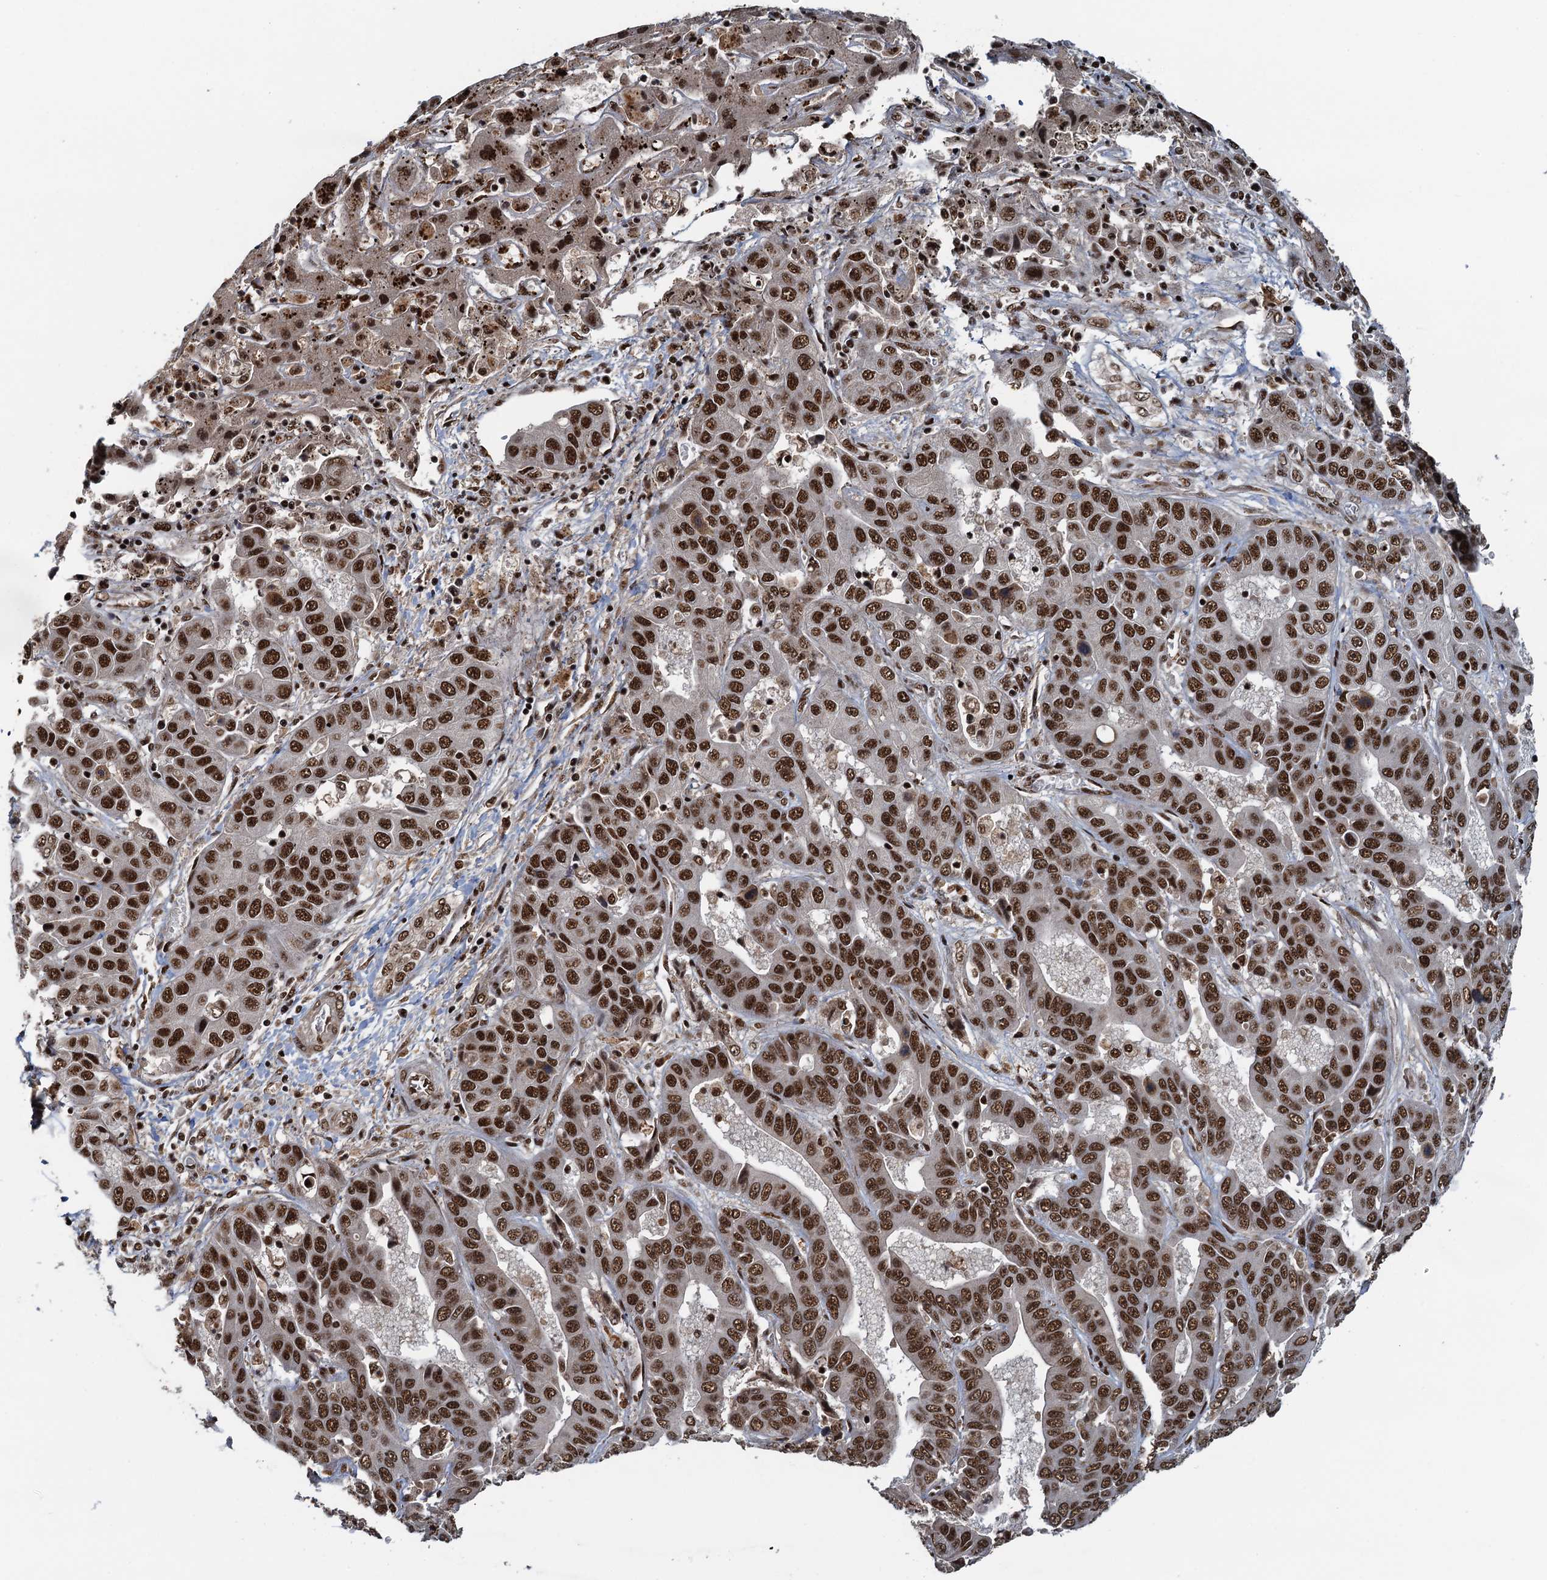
{"staining": {"intensity": "moderate", "quantity": ">75%", "location": "nuclear"}, "tissue": "liver cancer", "cell_type": "Tumor cells", "image_type": "cancer", "snomed": [{"axis": "morphology", "description": "Cholangiocarcinoma"}, {"axis": "topography", "description": "Liver"}], "caption": "Immunohistochemistry (IHC) of liver cancer displays medium levels of moderate nuclear staining in approximately >75% of tumor cells.", "gene": "ZC3H18", "patient": {"sex": "female", "age": 52}}